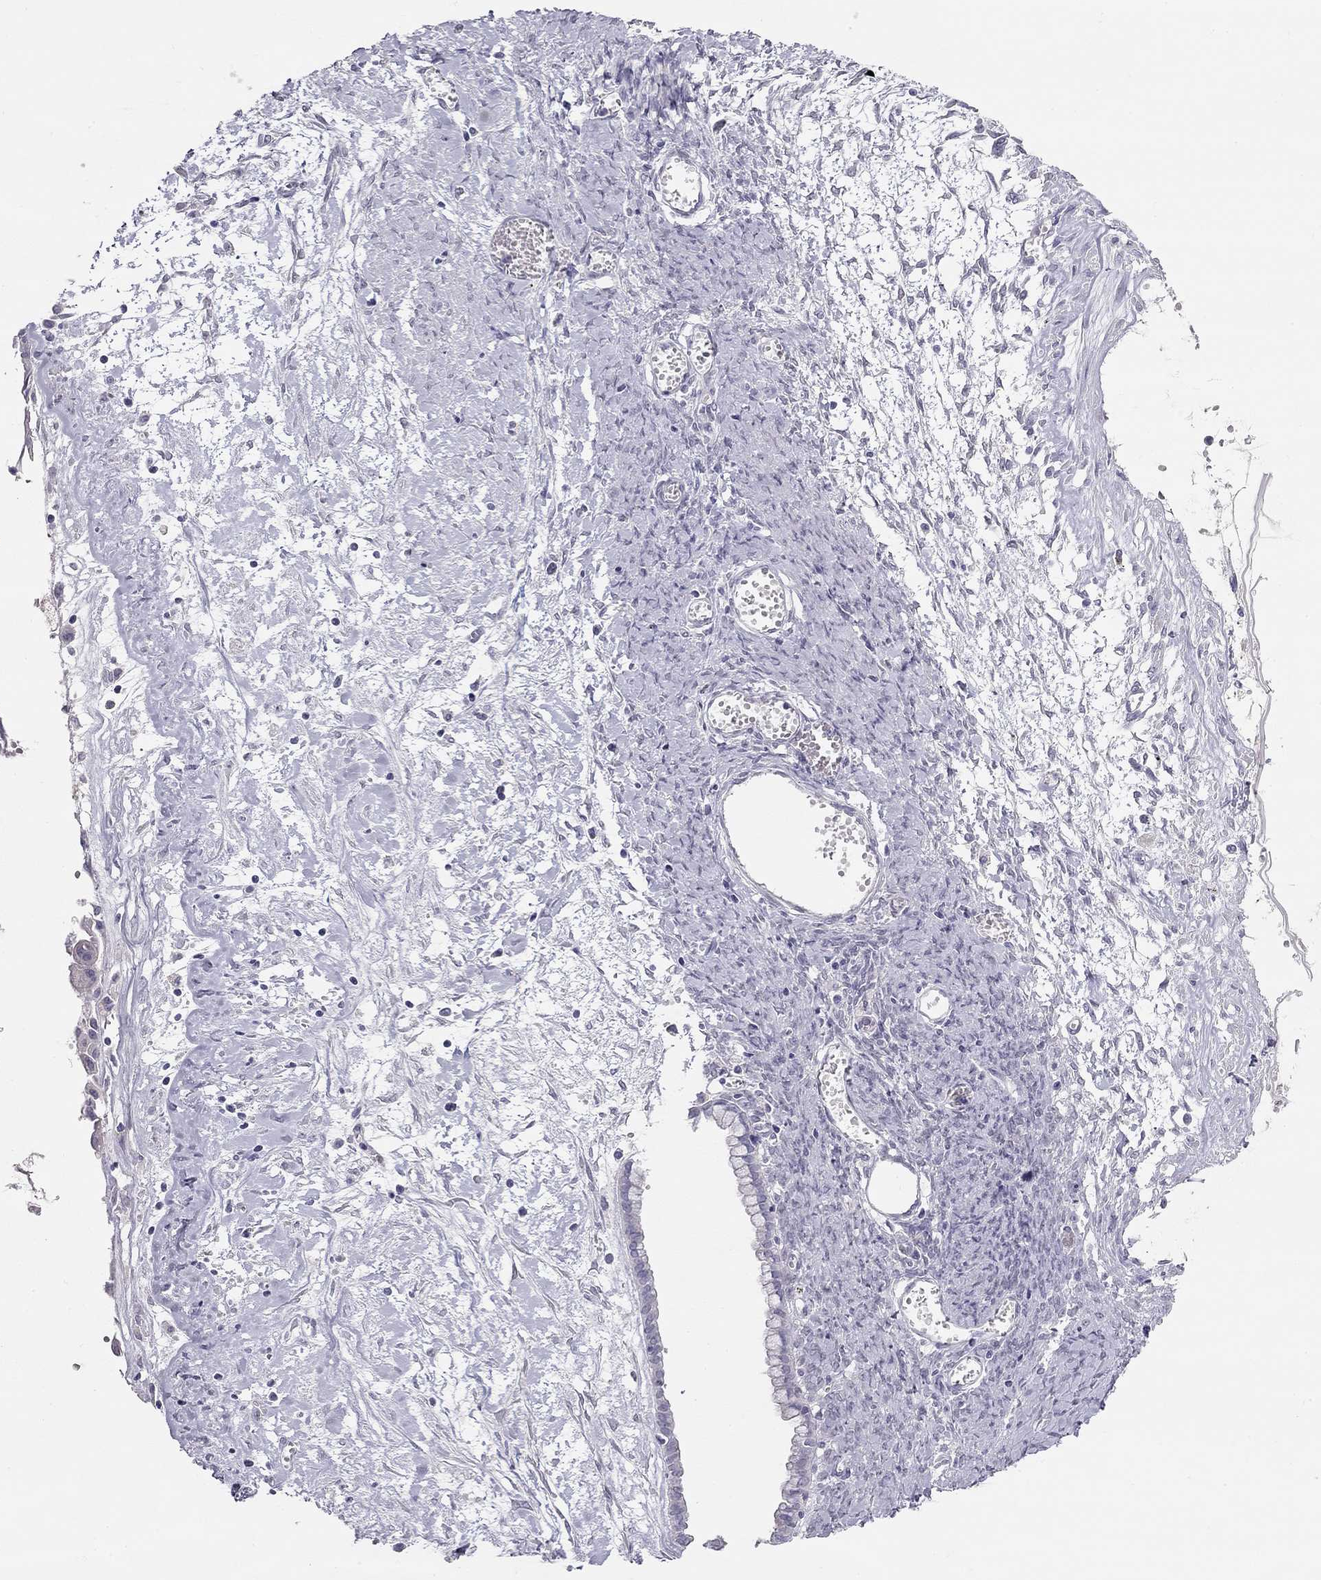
{"staining": {"intensity": "negative", "quantity": "none", "location": "none"}, "tissue": "ovarian cancer", "cell_type": "Tumor cells", "image_type": "cancer", "snomed": [{"axis": "morphology", "description": "Cystadenocarcinoma, mucinous, NOS"}, {"axis": "topography", "description": "Ovary"}], "caption": "A histopathology image of human ovarian cancer is negative for staining in tumor cells.", "gene": "KCNV2", "patient": {"sex": "female", "age": 67}}